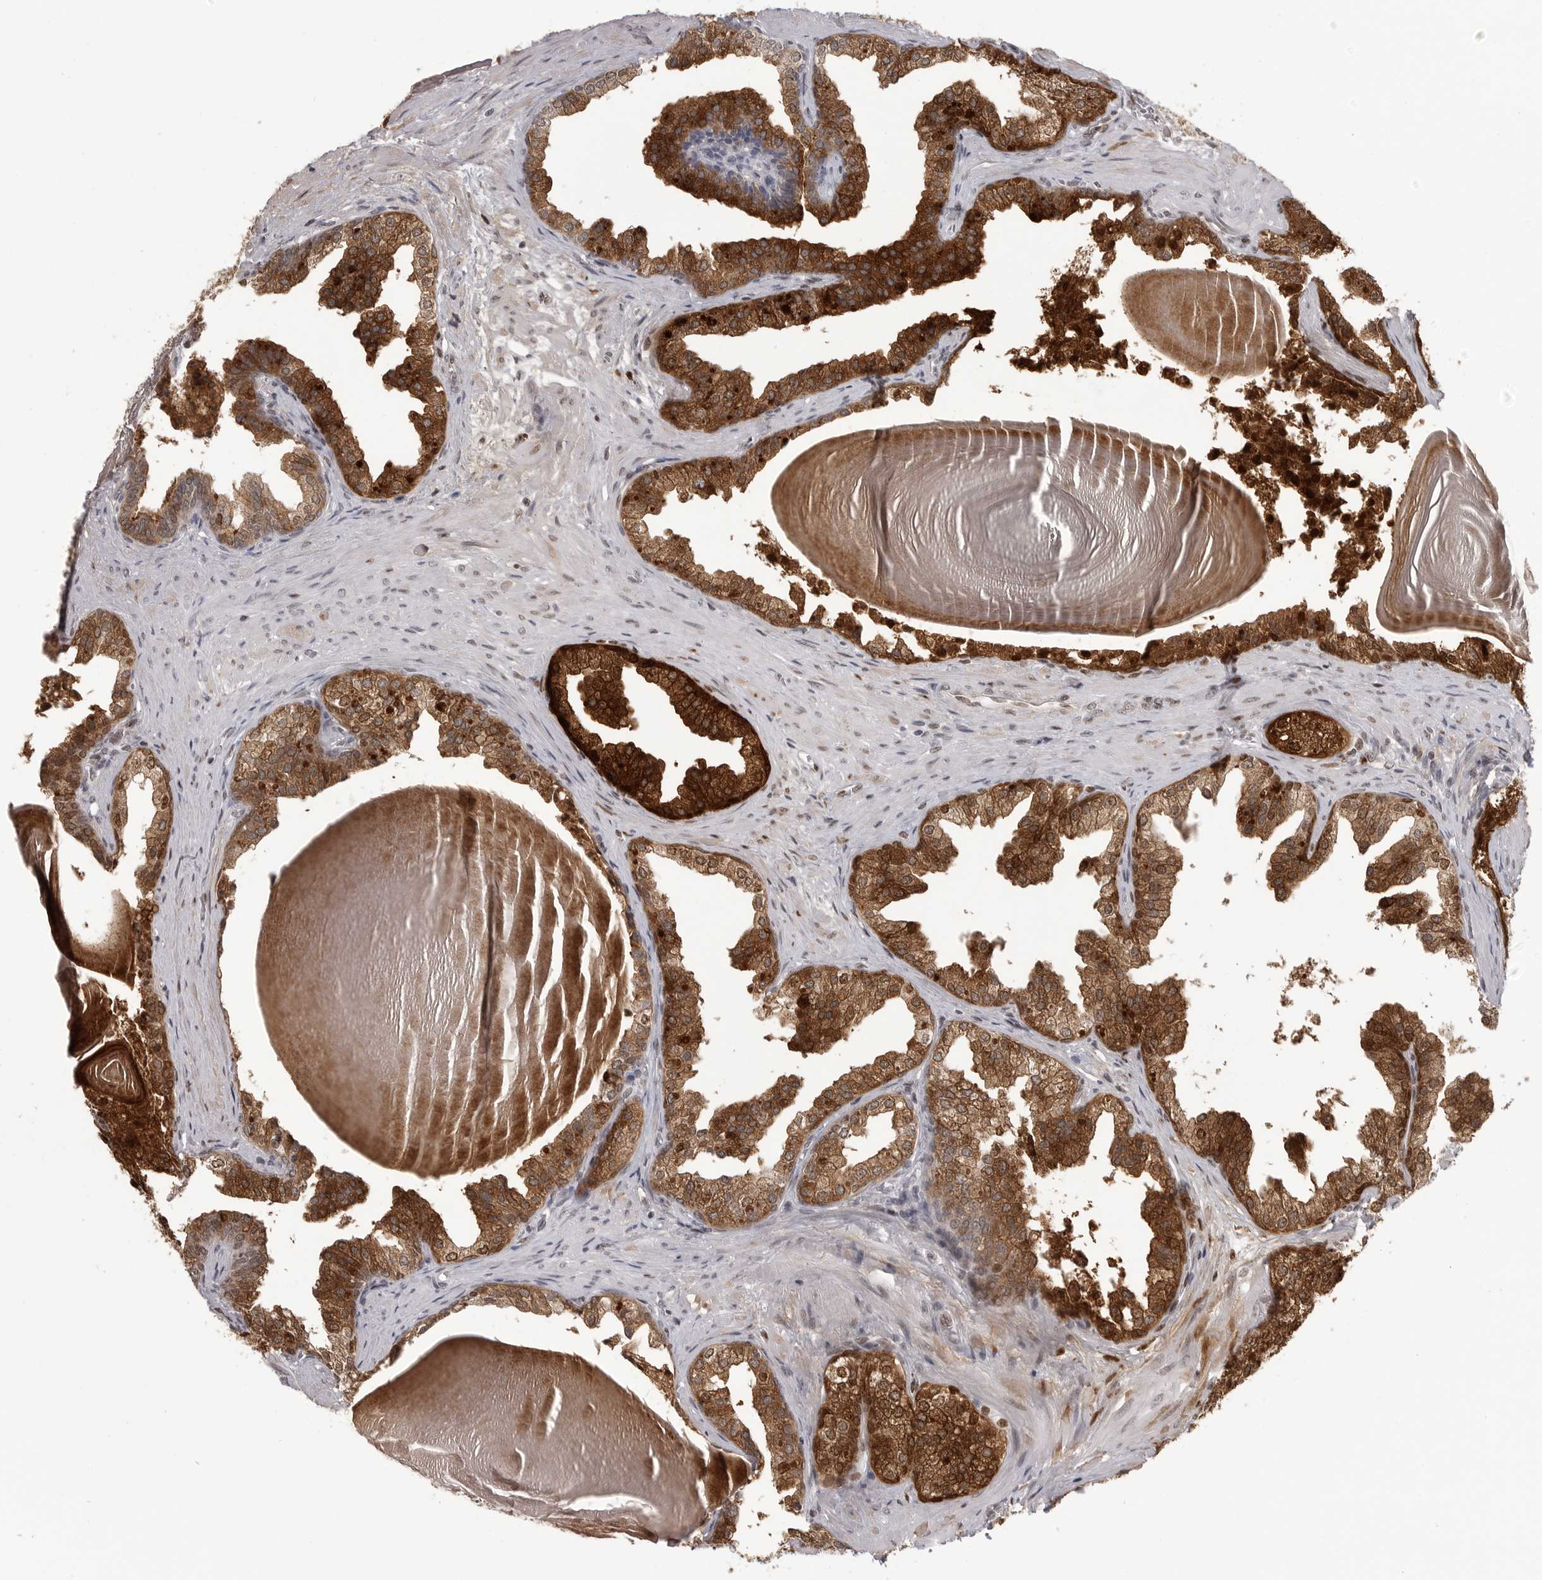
{"staining": {"intensity": "strong", "quantity": ">75%", "location": "cytoplasmic/membranous"}, "tissue": "prostate", "cell_type": "Glandular cells", "image_type": "normal", "snomed": [{"axis": "morphology", "description": "Normal tissue, NOS"}, {"axis": "topography", "description": "Prostate"}], "caption": "Strong cytoplasmic/membranous staining is identified in approximately >75% of glandular cells in unremarkable prostate. The staining is performed using DAB brown chromogen to label protein expression. The nuclei are counter-stained blue using hematoxylin.", "gene": "TIMP1", "patient": {"sex": "male", "age": 48}}